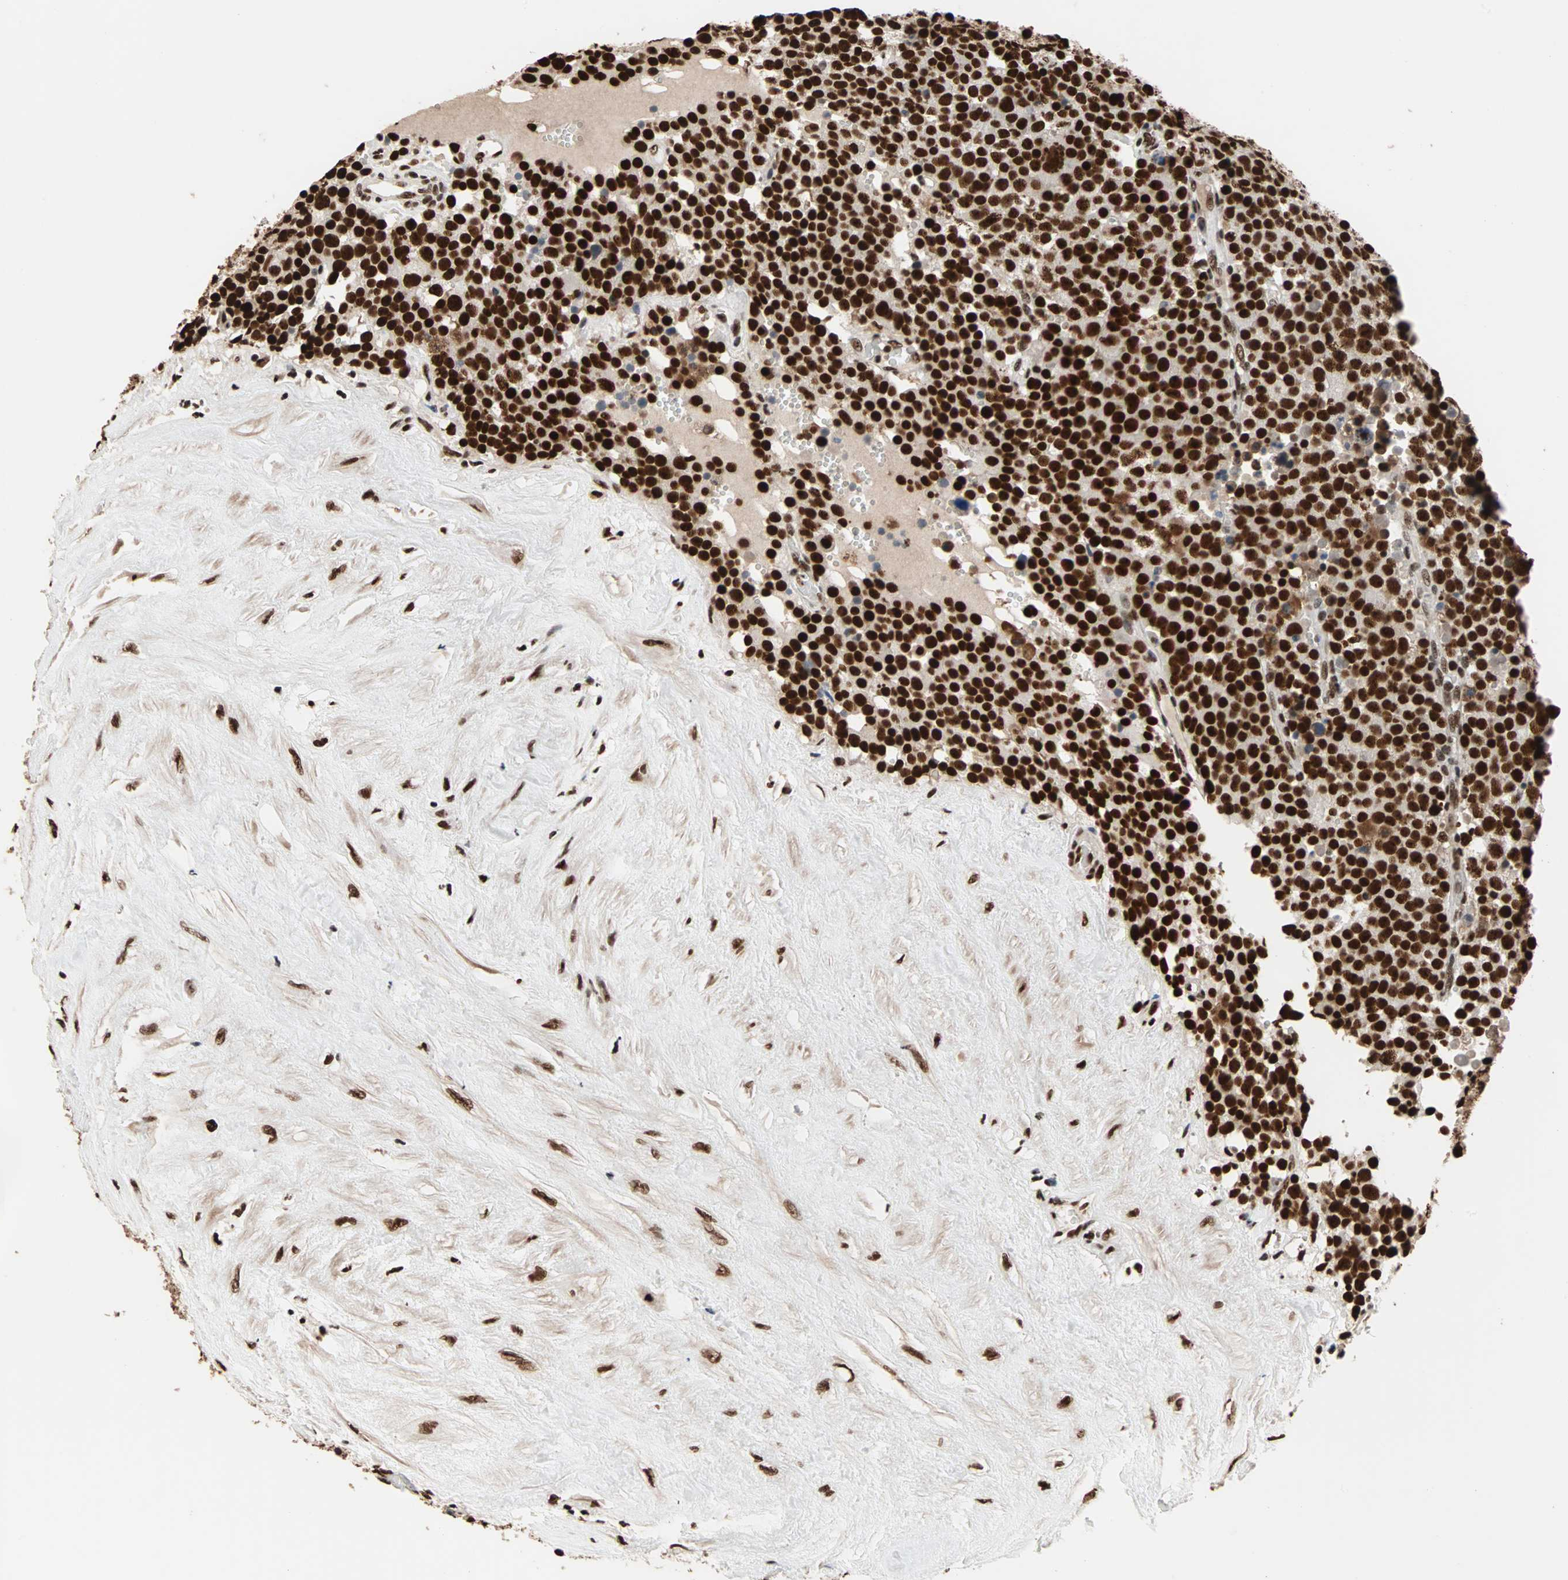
{"staining": {"intensity": "strong", "quantity": ">75%", "location": "cytoplasmic/membranous,nuclear"}, "tissue": "testis cancer", "cell_type": "Tumor cells", "image_type": "cancer", "snomed": [{"axis": "morphology", "description": "Seminoma, NOS"}, {"axis": "topography", "description": "Testis"}], "caption": "The immunohistochemical stain labels strong cytoplasmic/membranous and nuclear expression in tumor cells of testis cancer tissue.", "gene": "ILF2", "patient": {"sex": "male", "age": 71}}